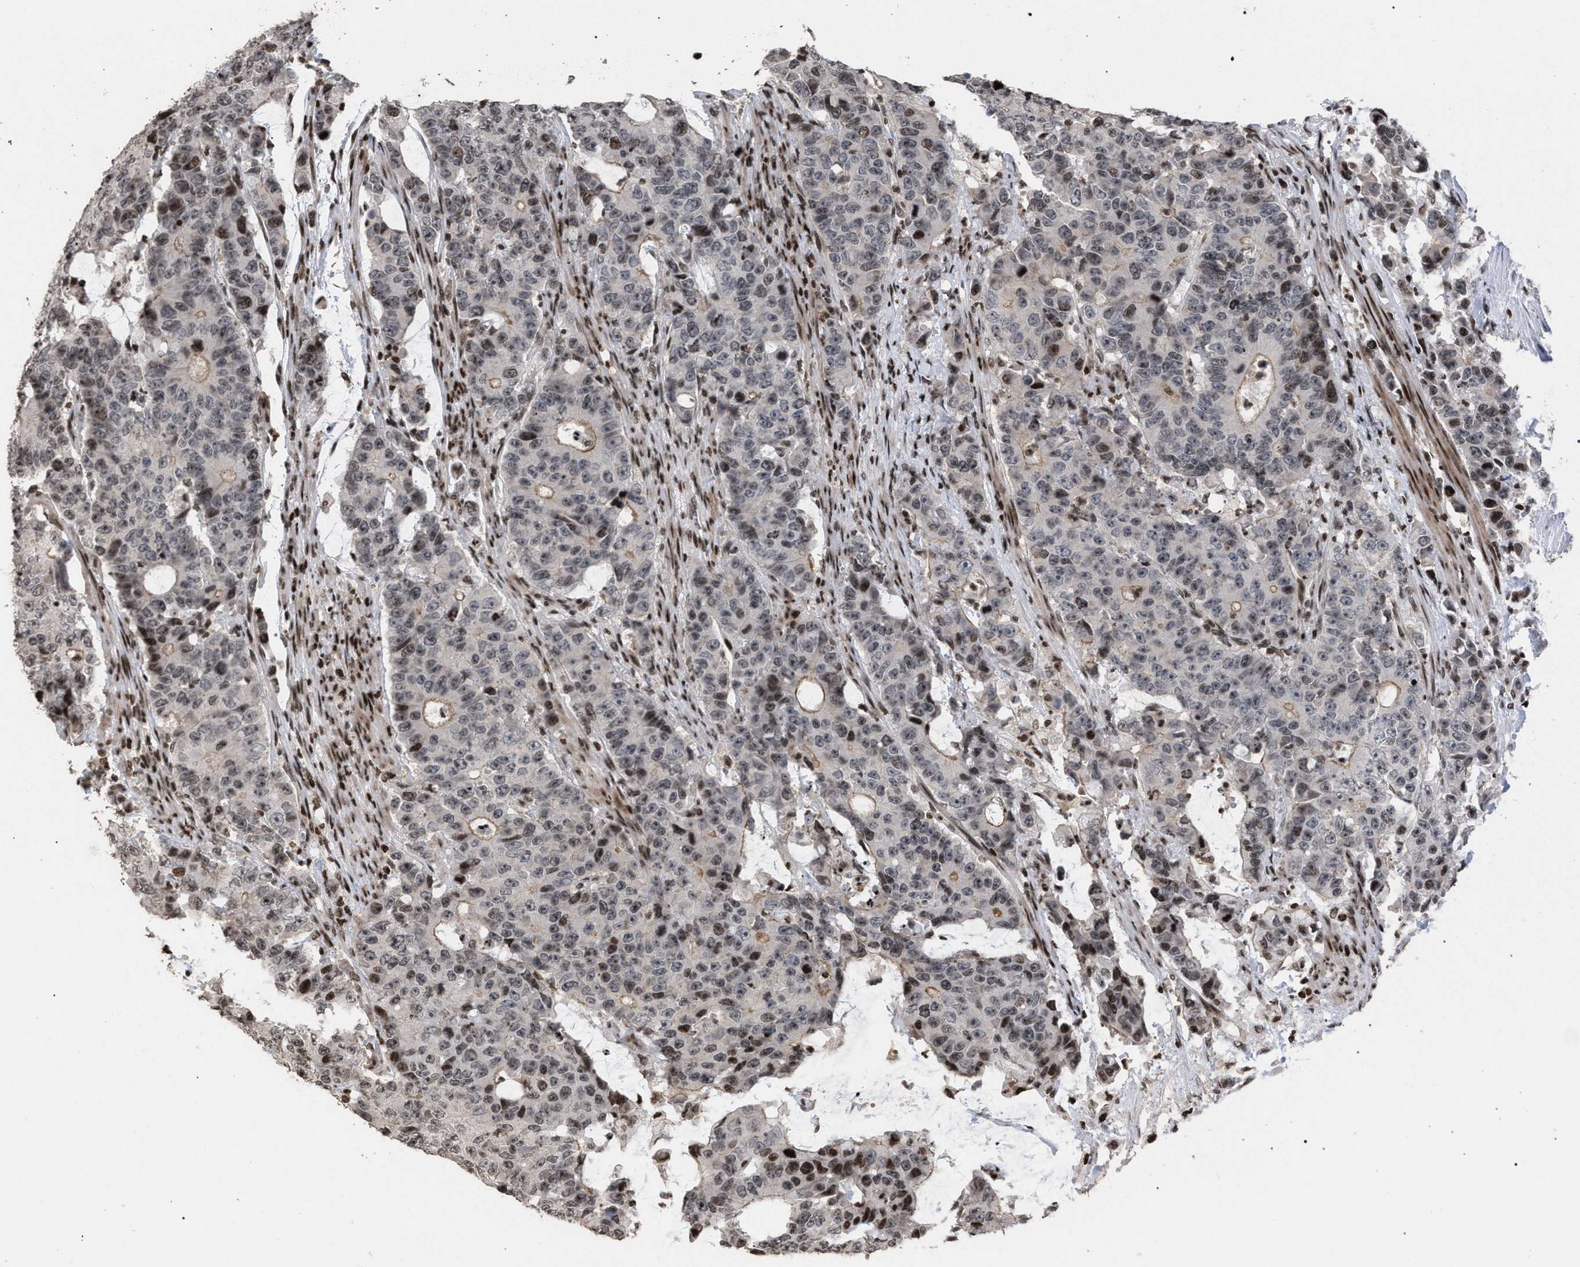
{"staining": {"intensity": "moderate", "quantity": "25%-75%", "location": "nuclear"}, "tissue": "colorectal cancer", "cell_type": "Tumor cells", "image_type": "cancer", "snomed": [{"axis": "morphology", "description": "Adenocarcinoma, NOS"}, {"axis": "topography", "description": "Colon"}], "caption": "Protein analysis of colorectal adenocarcinoma tissue displays moderate nuclear expression in about 25%-75% of tumor cells.", "gene": "FOXD3", "patient": {"sex": "female", "age": 86}}